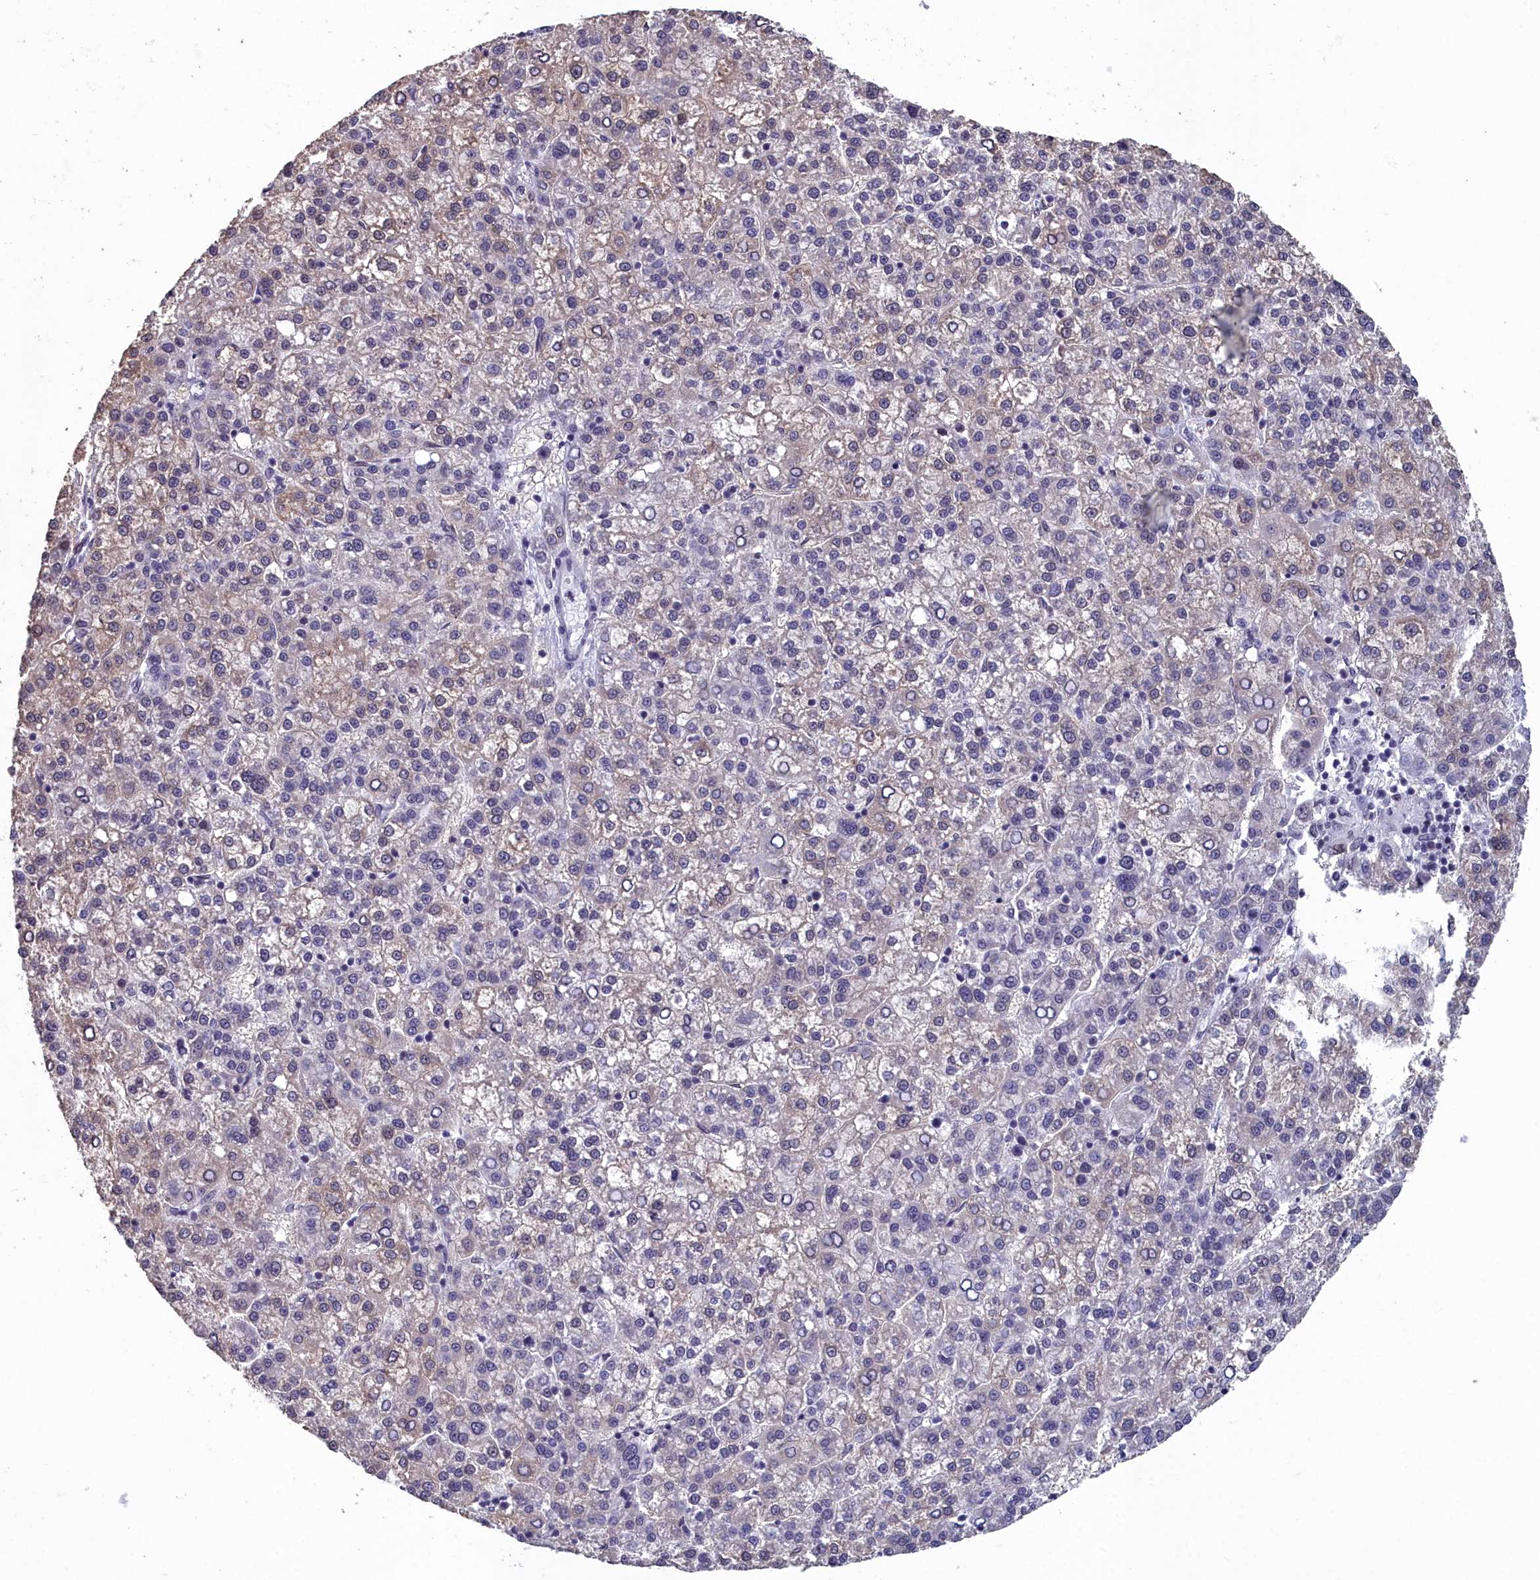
{"staining": {"intensity": "weak", "quantity": "<25%", "location": "cytoplasmic/membranous"}, "tissue": "liver cancer", "cell_type": "Tumor cells", "image_type": "cancer", "snomed": [{"axis": "morphology", "description": "Carcinoma, Hepatocellular, NOS"}, {"axis": "topography", "description": "Liver"}], "caption": "The histopathology image exhibits no significant staining in tumor cells of liver cancer (hepatocellular carcinoma).", "gene": "CCDC97", "patient": {"sex": "female", "age": 58}}